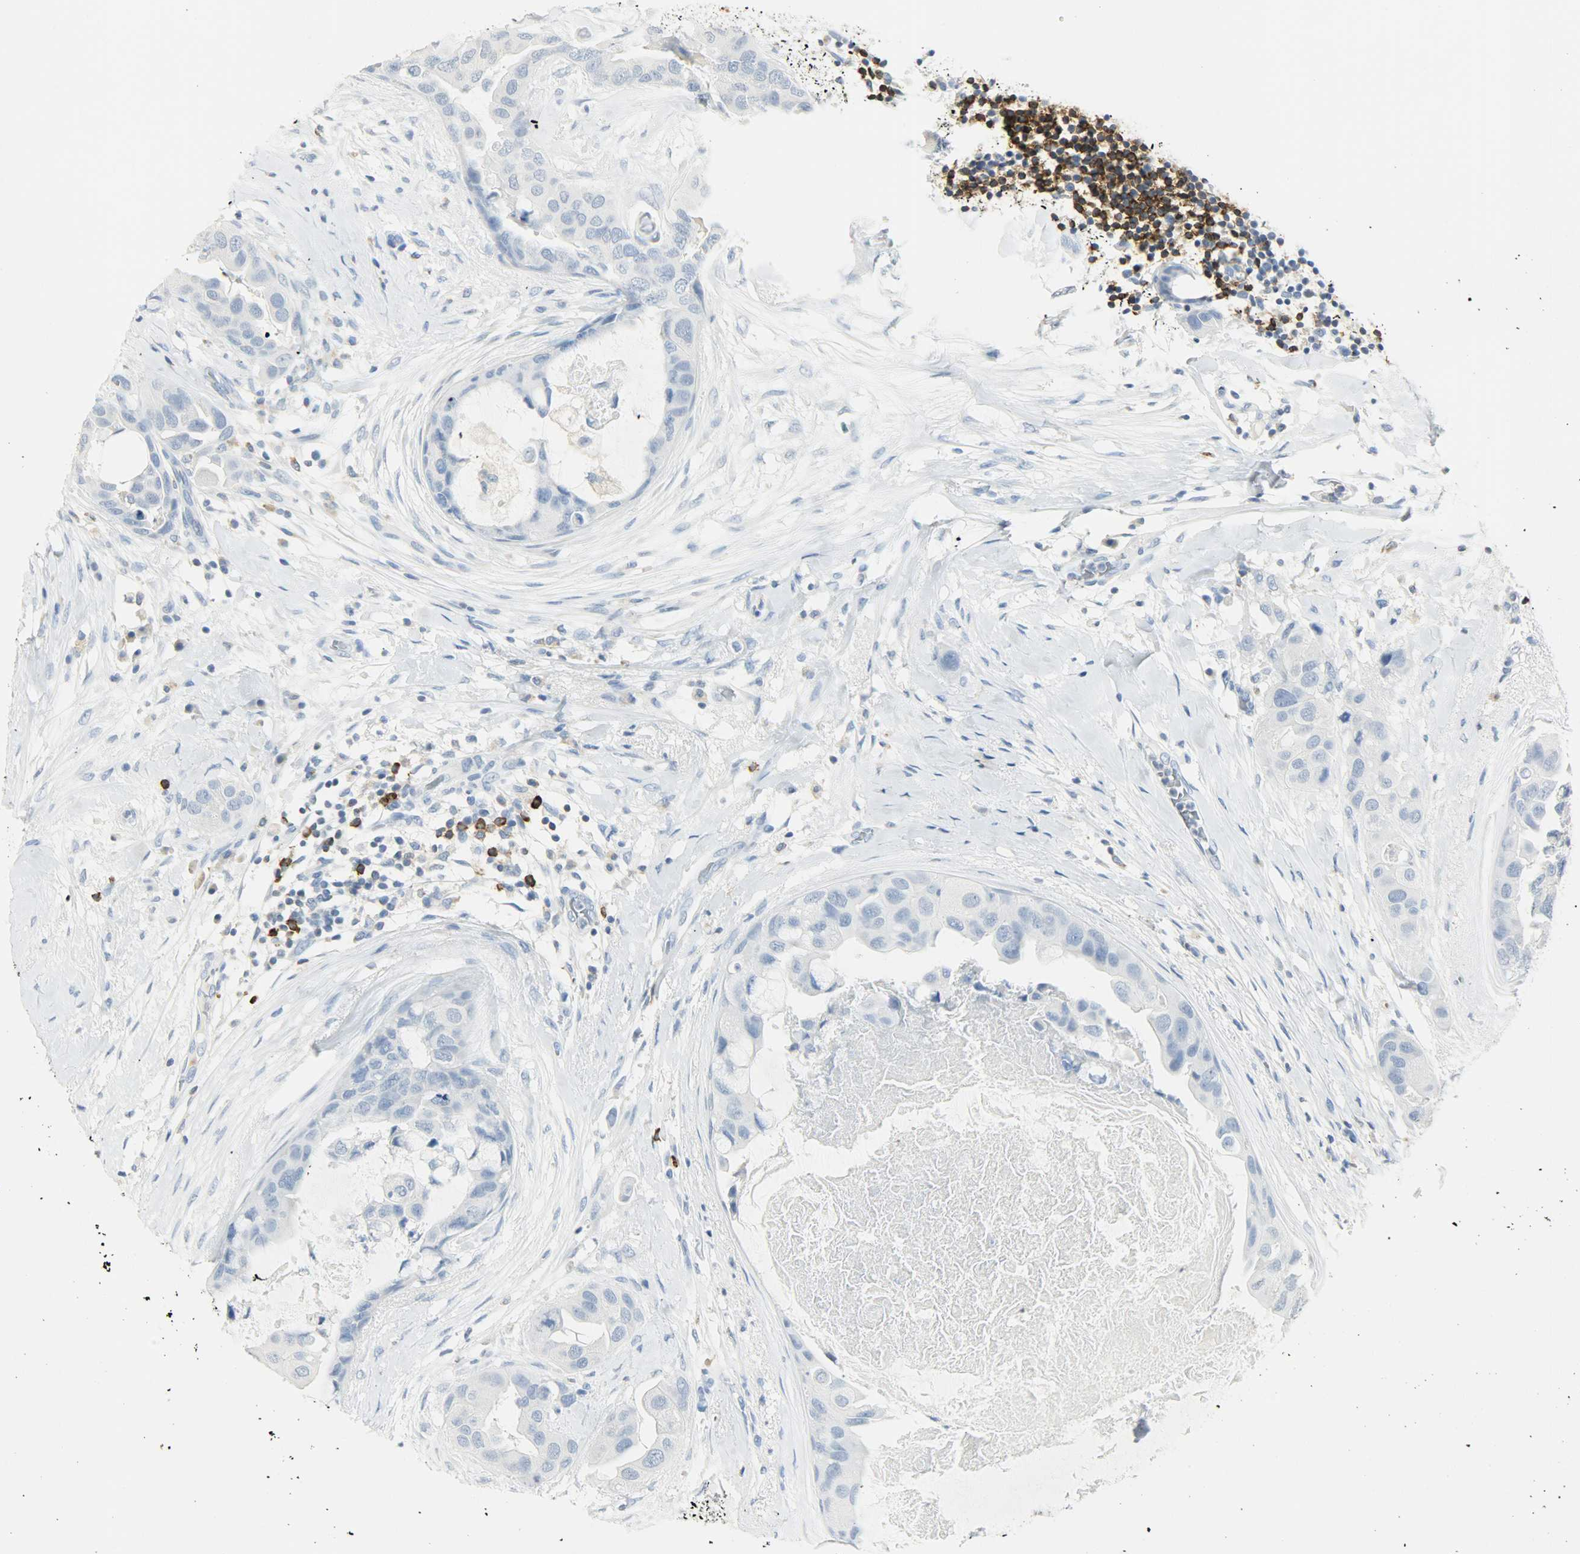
{"staining": {"intensity": "negative", "quantity": "none", "location": "none"}, "tissue": "breast cancer", "cell_type": "Tumor cells", "image_type": "cancer", "snomed": [{"axis": "morphology", "description": "Duct carcinoma"}, {"axis": "topography", "description": "Breast"}], "caption": "This is an IHC micrograph of infiltrating ductal carcinoma (breast). There is no positivity in tumor cells.", "gene": "PTPN6", "patient": {"sex": "female", "age": 40}}